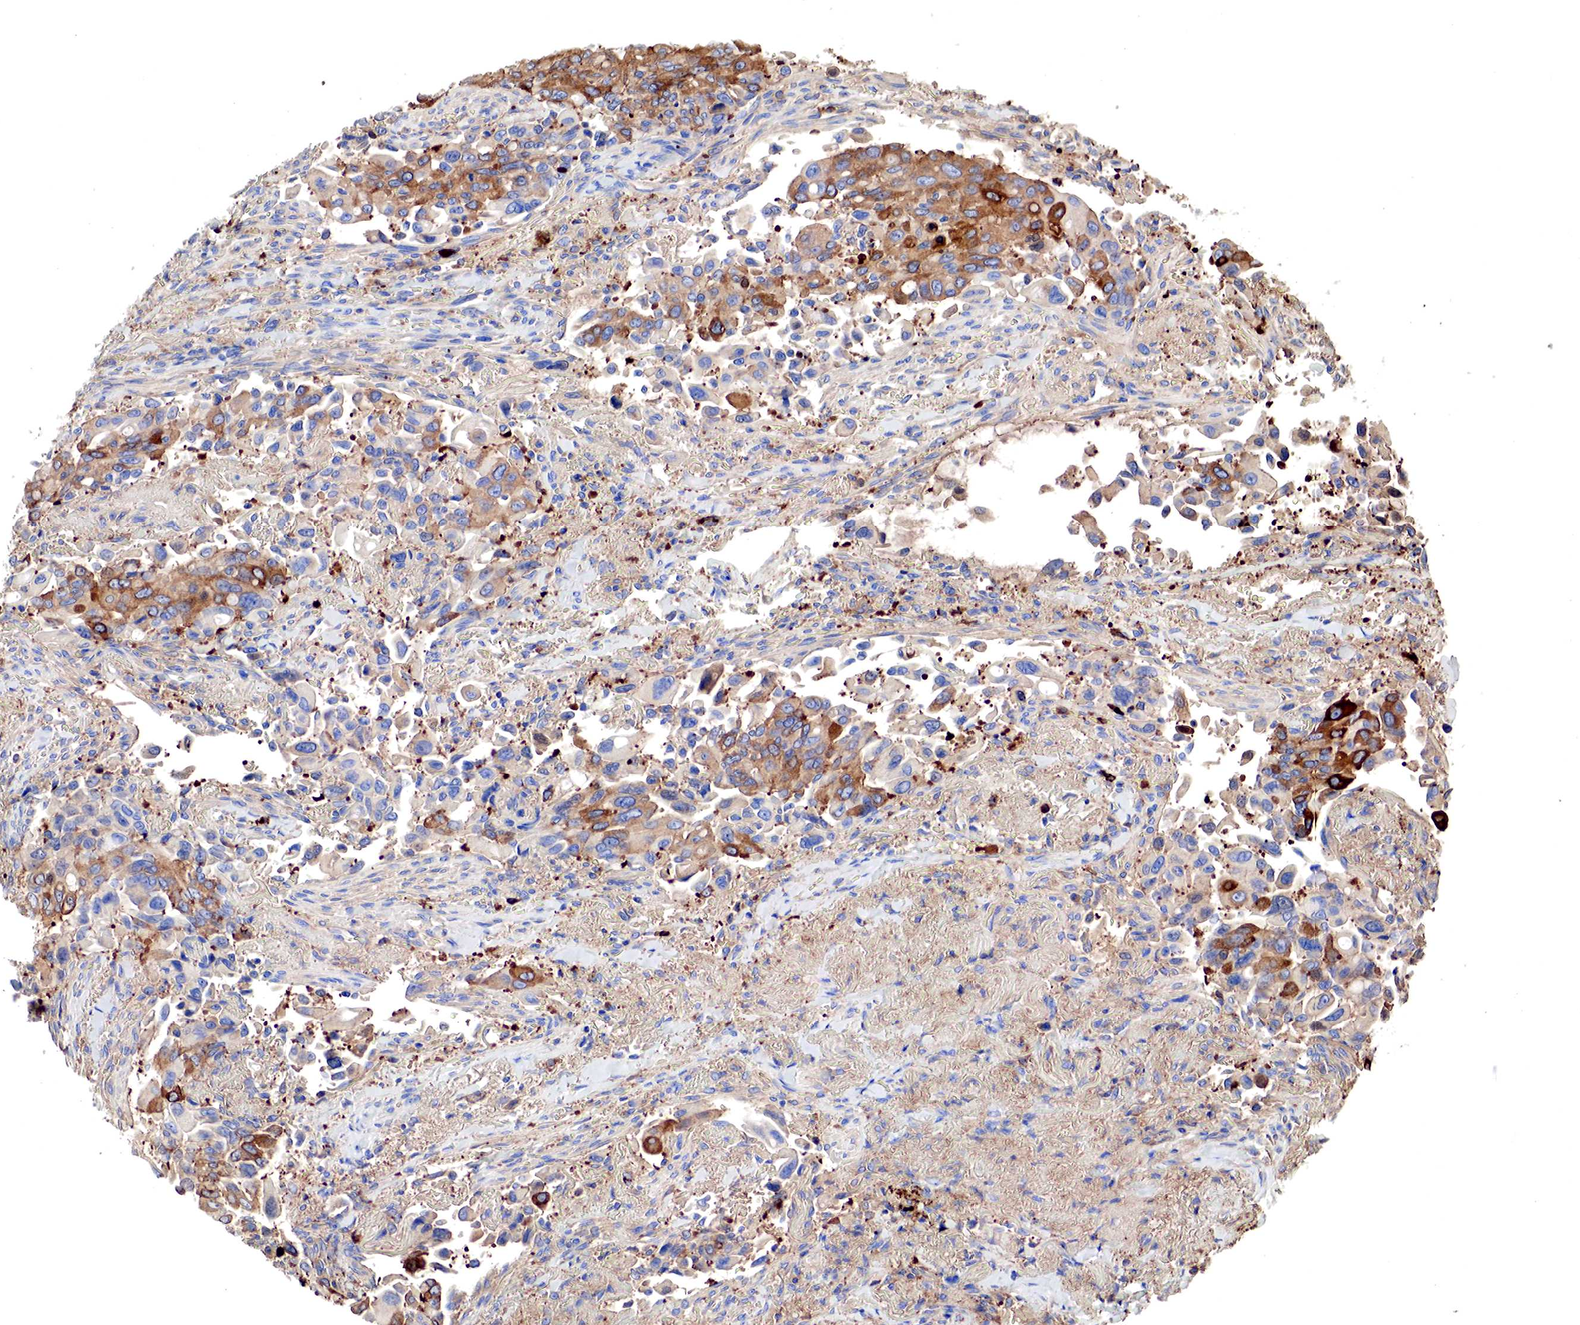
{"staining": {"intensity": "moderate", "quantity": "25%-75%", "location": "cytoplasmic/membranous"}, "tissue": "lung cancer", "cell_type": "Tumor cells", "image_type": "cancer", "snomed": [{"axis": "morphology", "description": "Adenocarcinoma, NOS"}, {"axis": "topography", "description": "Lung"}], "caption": "Brown immunohistochemical staining in human lung cancer reveals moderate cytoplasmic/membranous expression in approximately 25%-75% of tumor cells.", "gene": "G6PD", "patient": {"sex": "male", "age": 68}}